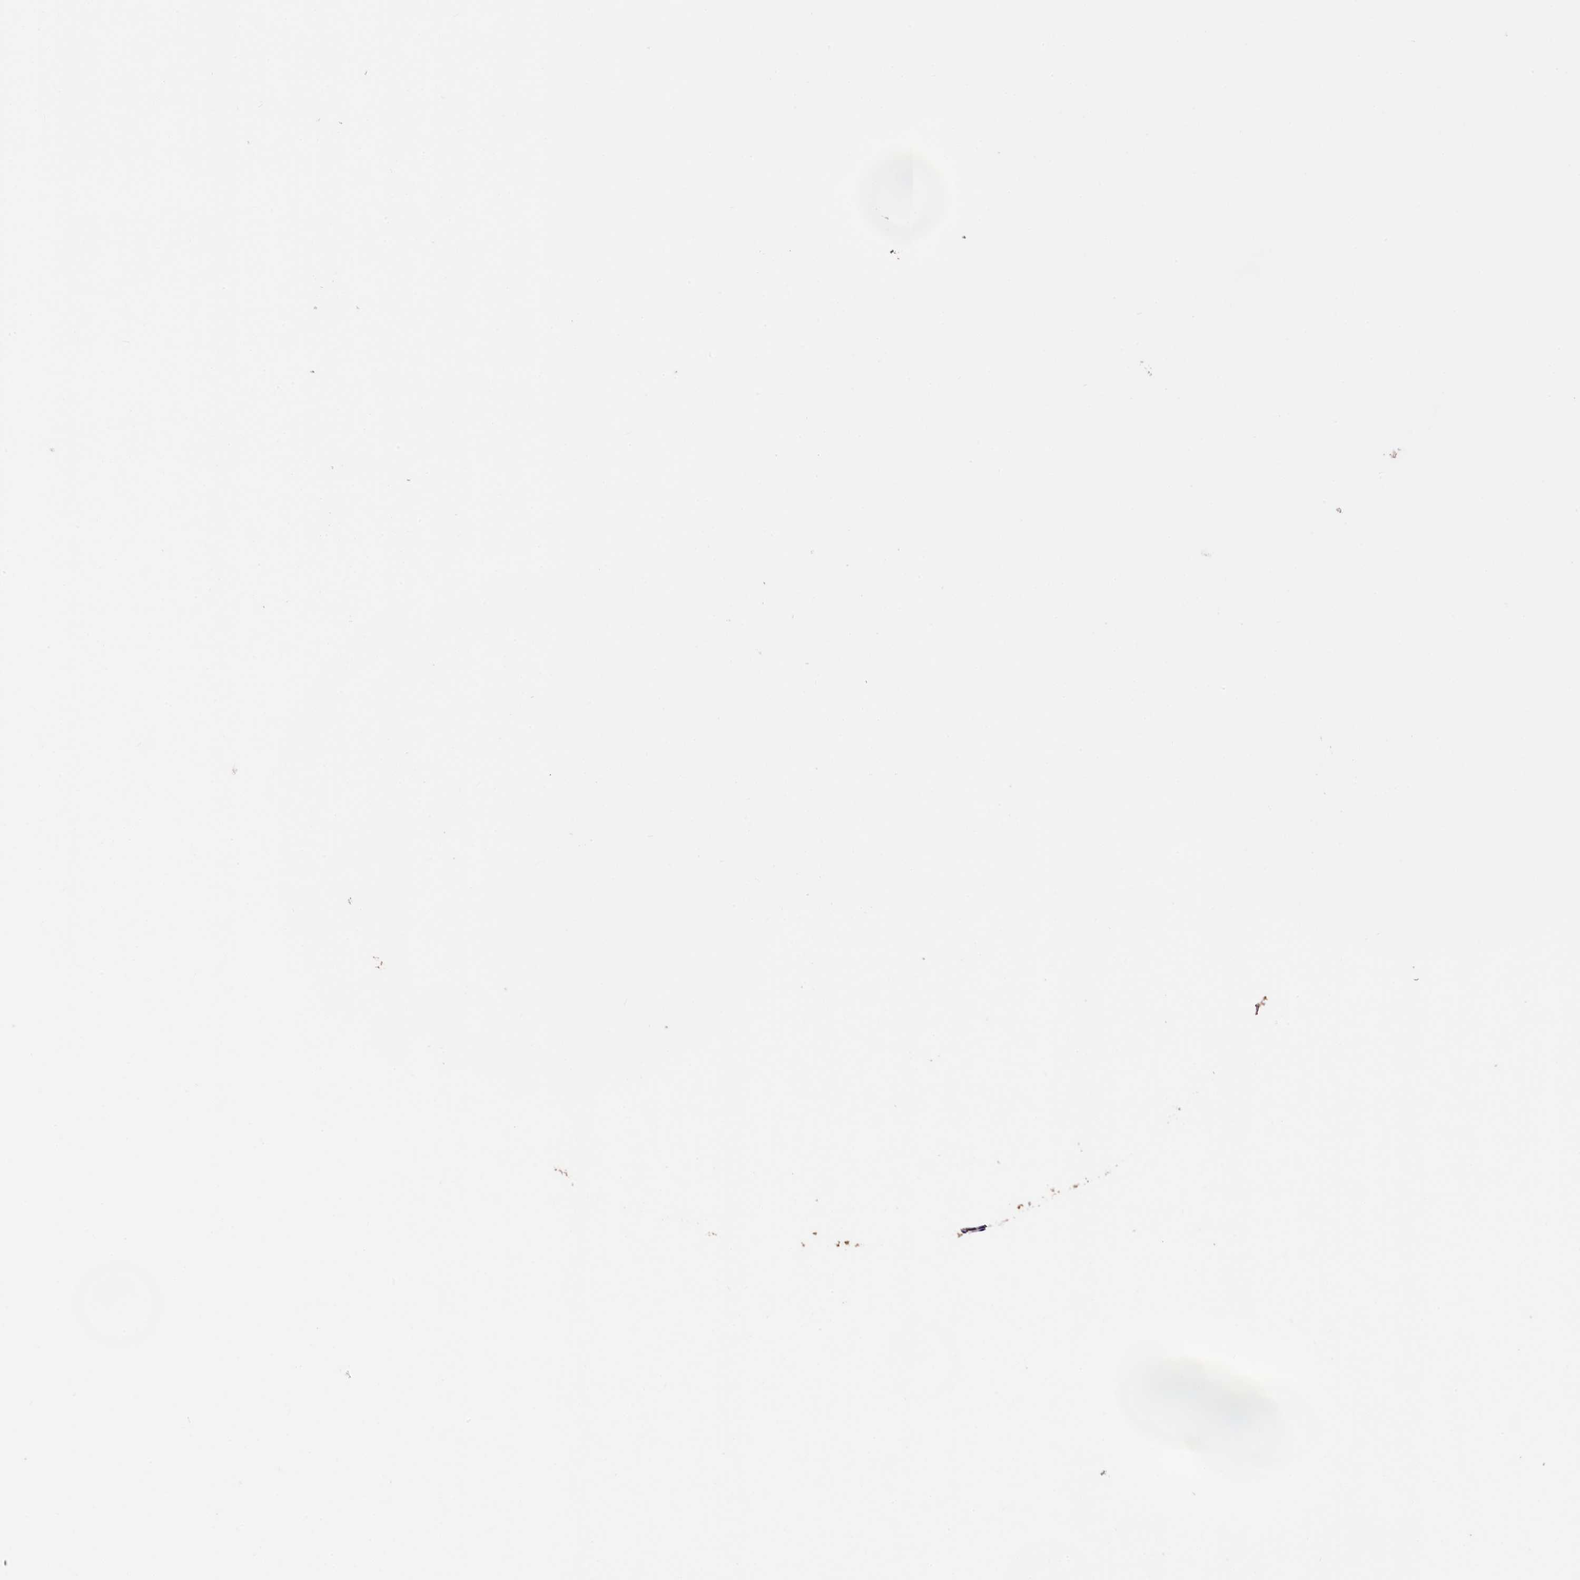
{"staining": {"intensity": "moderate", "quantity": ">75%", "location": "cytoplasmic/membranous,nuclear"}, "tissue": "parathyroid gland", "cell_type": "Glandular cells", "image_type": "normal", "snomed": [{"axis": "morphology", "description": "Normal tissue, NOS"}, {"axis": "topography", "description": "Parathyroid gland"}], "caption": "This photomicrograph reveals immunohistochemistry (IHC) staining of benign parathyroid gland, with medium moderate cytoplasmic/membranous,nuclear expression in about >75% of glandular cells.", "gene": "LEO1", "patient": {"sex": "male", "age": 83}}